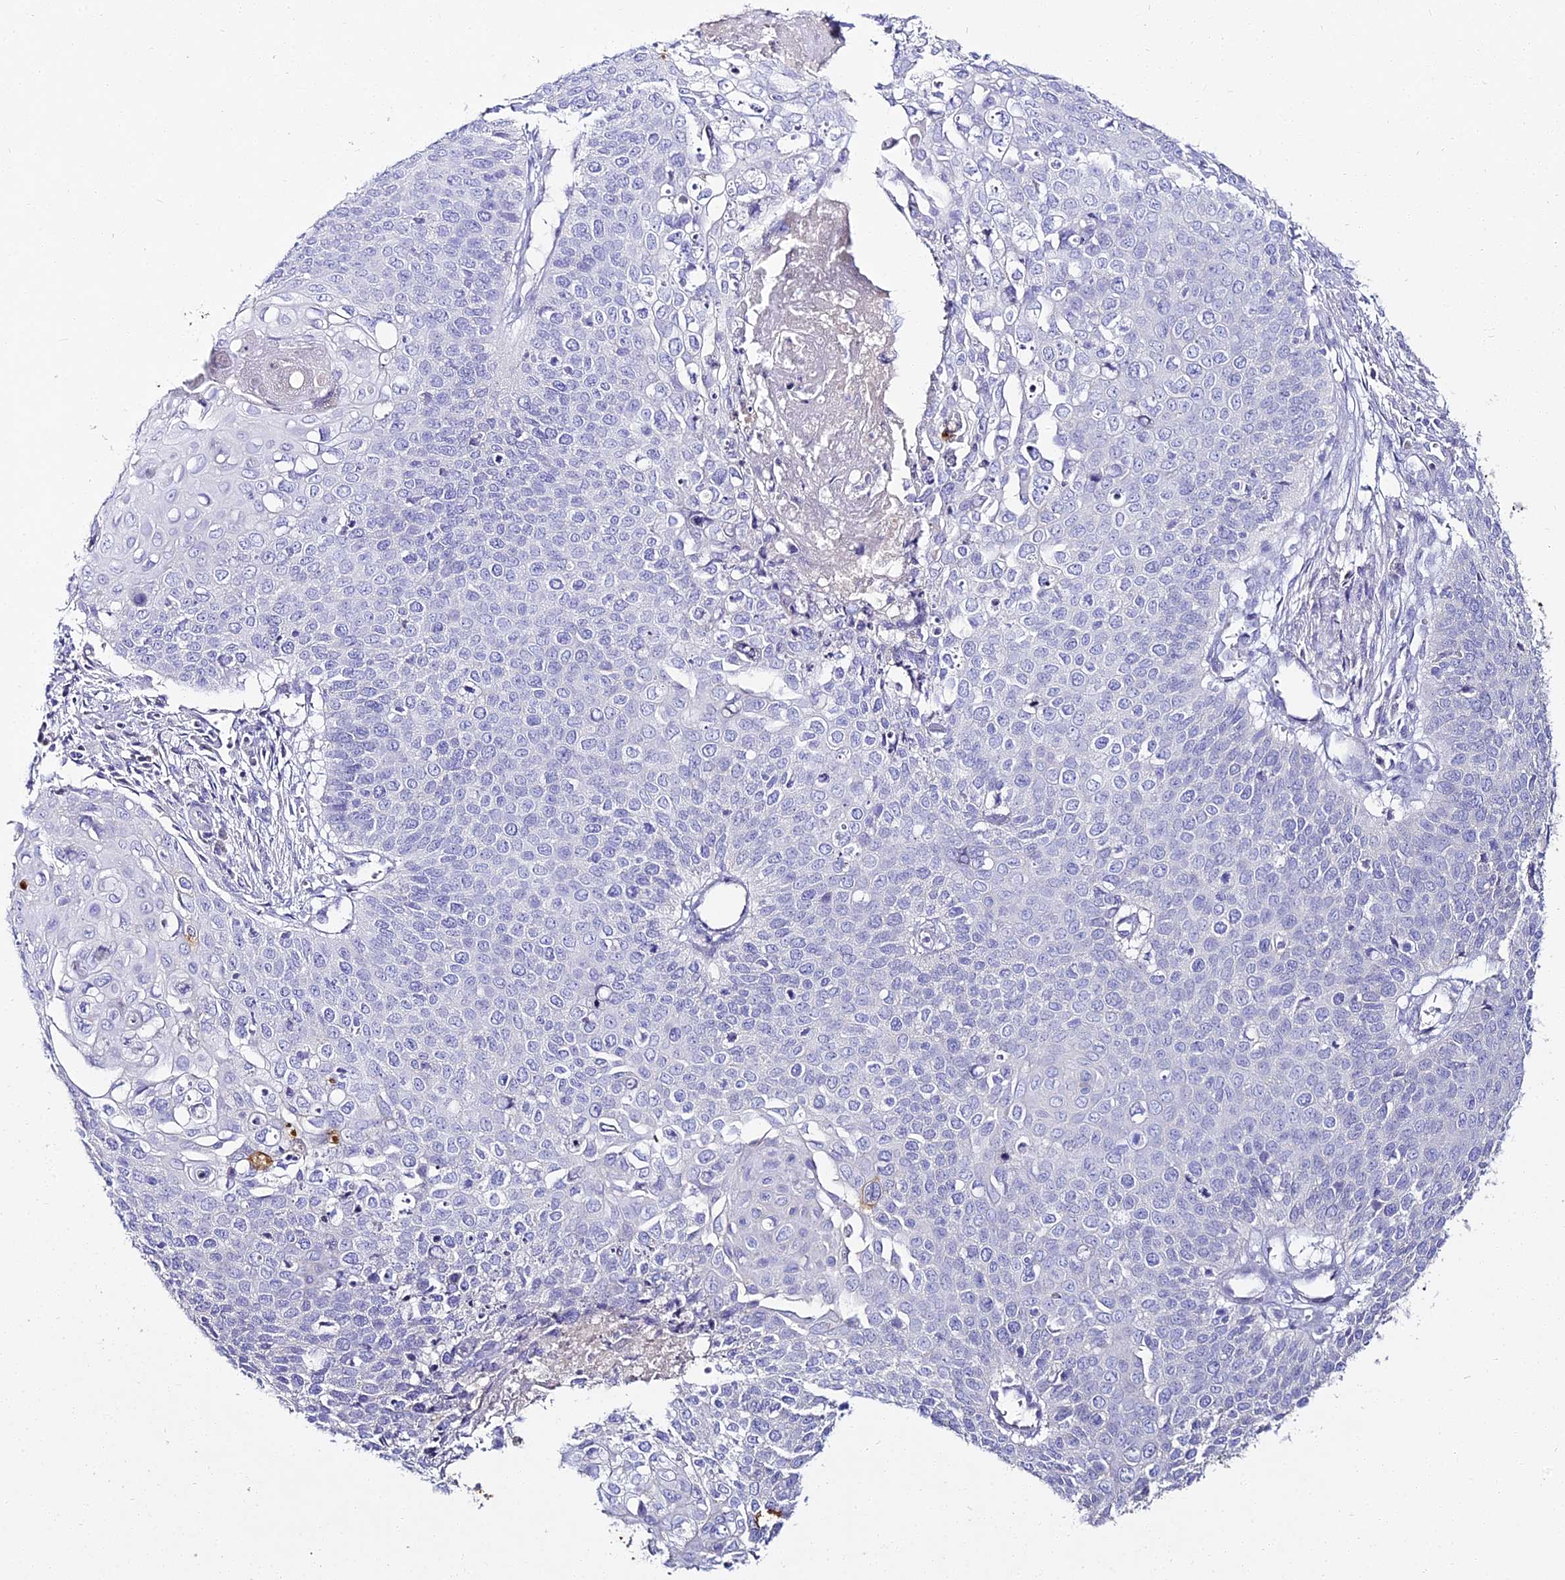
{"staining": {"intensity": "negative", "quantity": "none", "location": "none"}, "tissue": "cervical cancer", "cell_type": "Tumor cells", "image_type": "cancer", "snomed": [{"axis": "morphology", "description": "Squamous cell carcinoma, NOS"}, {"axis": "topography", "description": "Cervix"}], "caption": "Protein analysis of cervical cancer (squamous cell carcinoma) exhibits no significant expression in tumor cells.", "gene": "ALPG", "patient": {"sex": "female", "age": 39}}